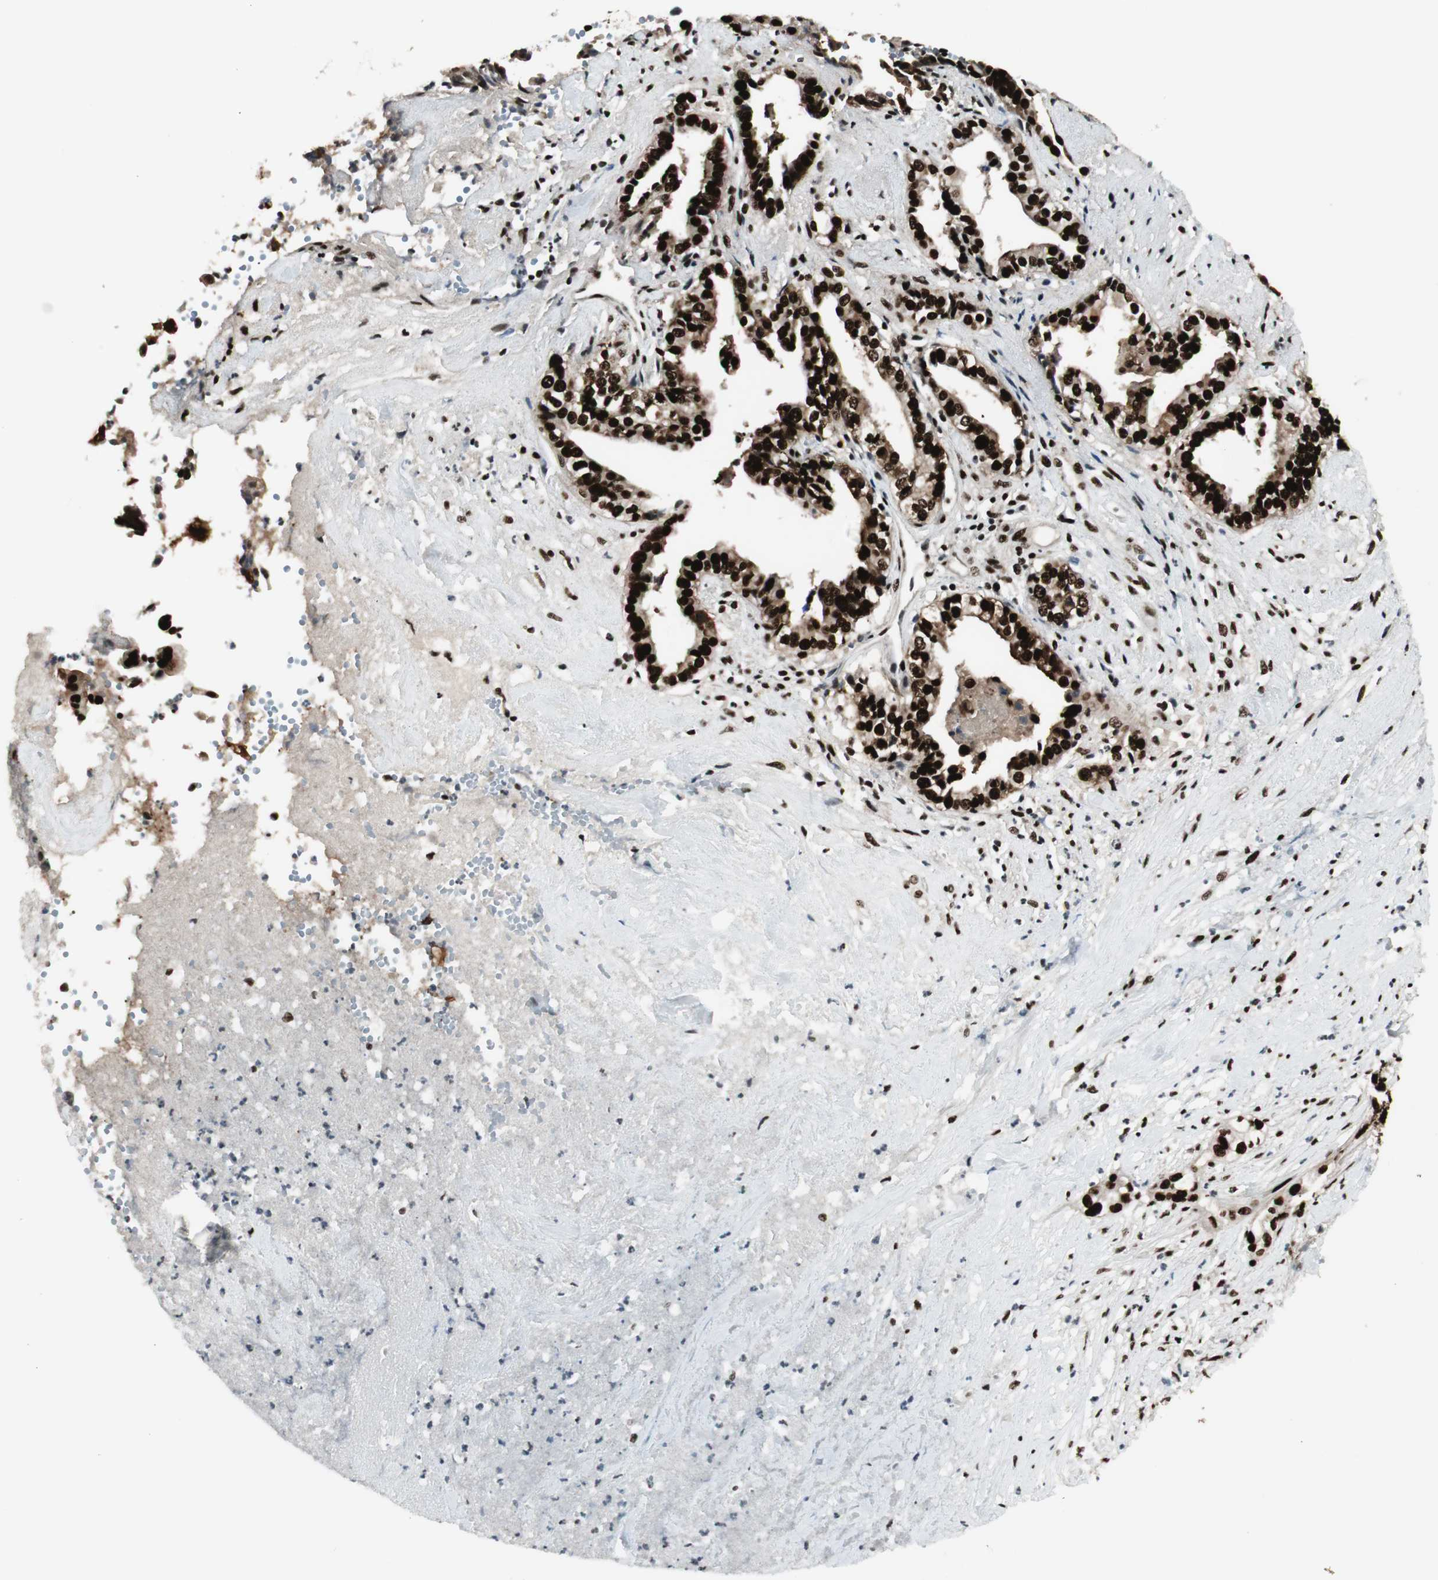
{"staining": {"intensity": "strong", "quantity": ">75%", "location": "nuclear"}, "tissue": "liver cancer", "cell_type": "Tumor cells", "image_type": "cancer", "snomed": [{"axis": "morphology", "description": "Cholangiocarcinoma"}, {"axis": "topography", "description": "Liver"}], "caption": "Tumor cells exhibit high levels of strong nuclear staining in approximately >75% of cells in human liver cancer.", "gene": "HEXIM1", "patient": {"sex": "female", "age": 61}}